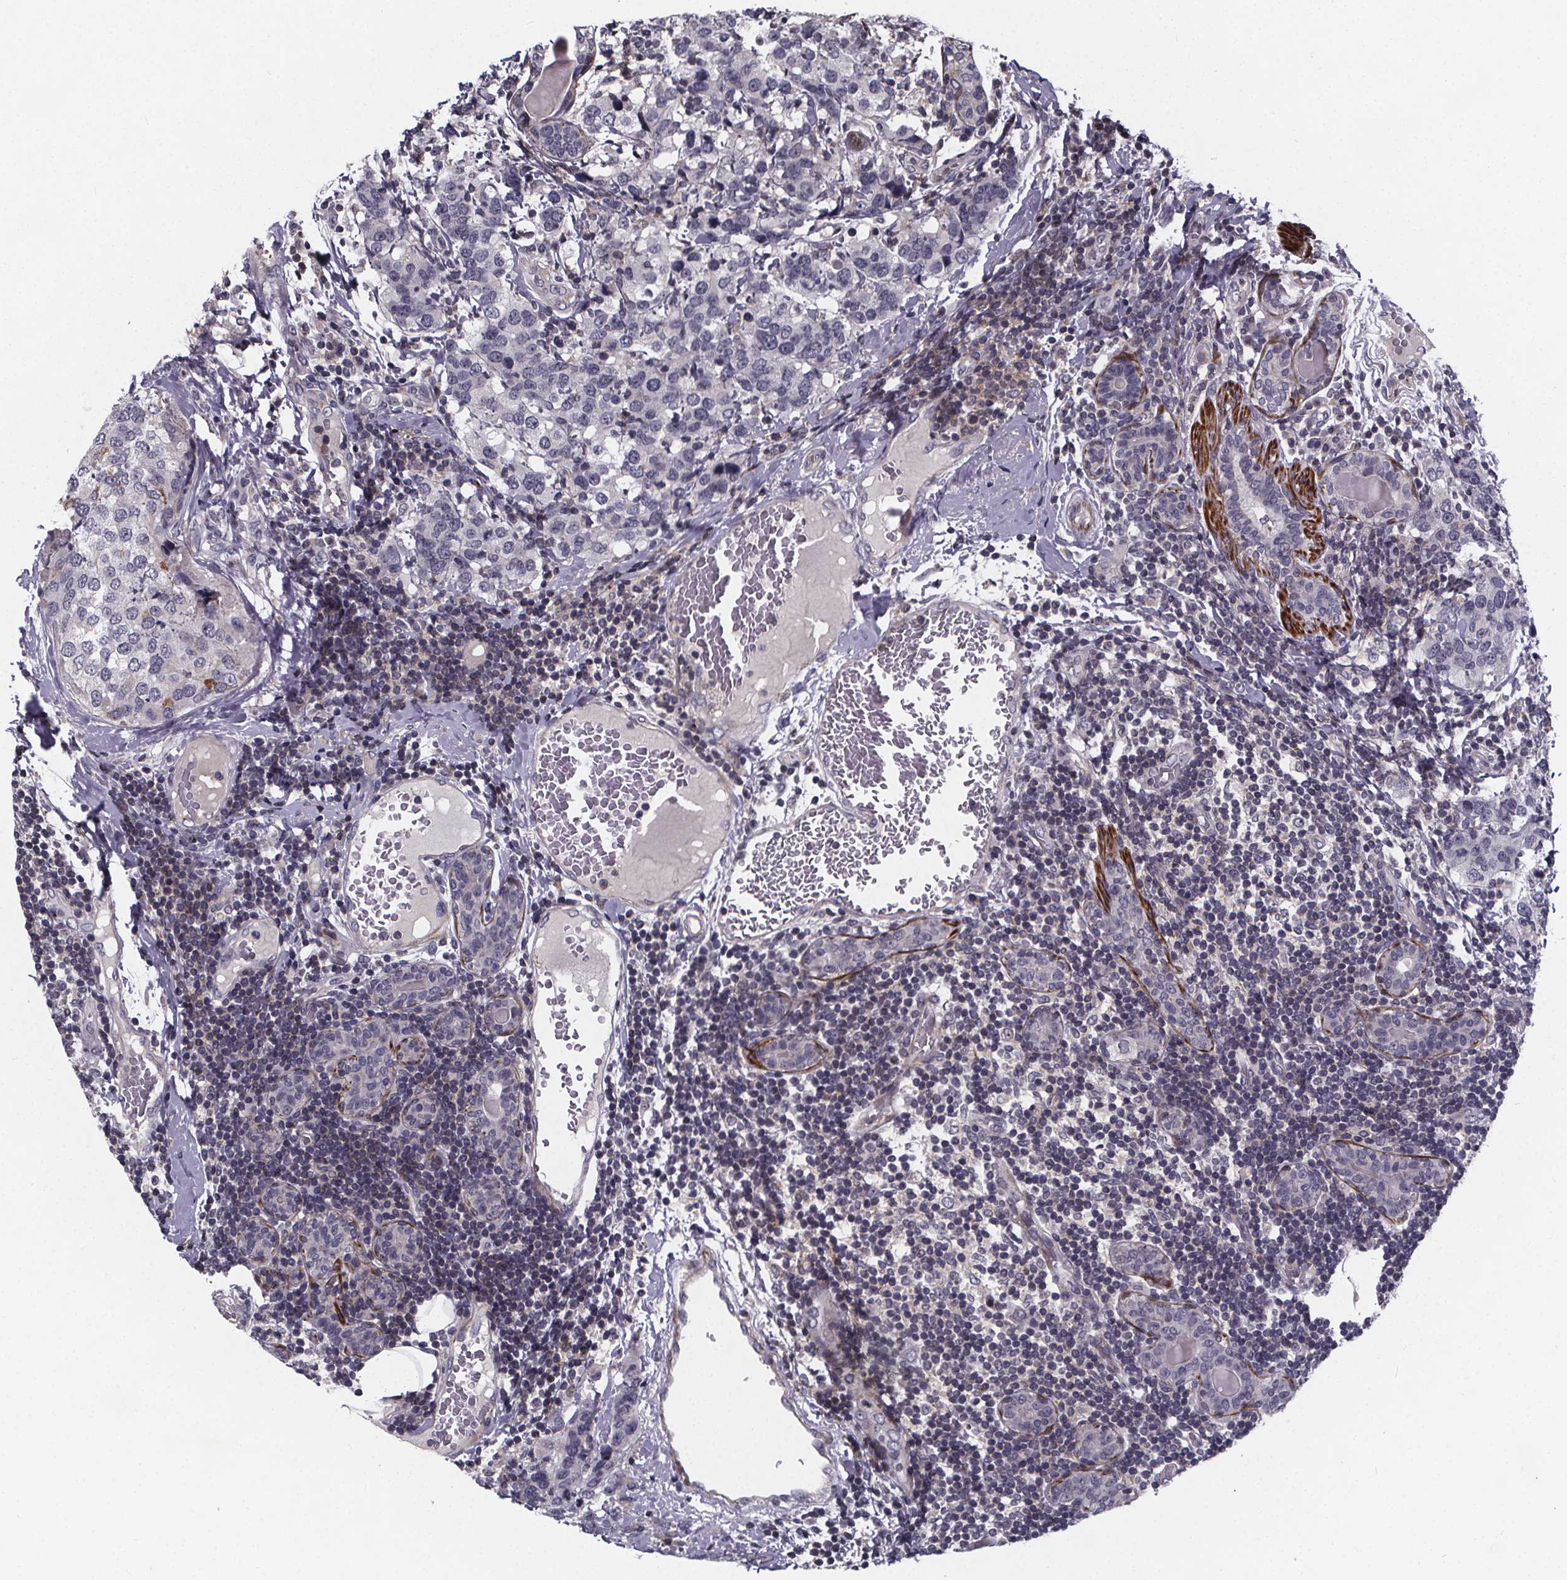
{"staining": {"intensity": "negative", "quantity": "none", "location": "none"}, "tissue": "breast cancer", "cell_type": "Tumor cells", "image_type": "cancer", "snomed": [{"axis": "morphology", "description": "Lobular carcinoma"}, {"axis": "topography", "description": "Breast"}], "caption": "This is a photomicrograph of immunohistochemistry staining of lobular carcinoma (breast), which shows no positivity in tumor cells. (DAB (3,3'-diaminobenzidine) immunohistochemistry, high magnification).", "gene": "FBXW2", "patient": {"sex": "female", "age": 59}}